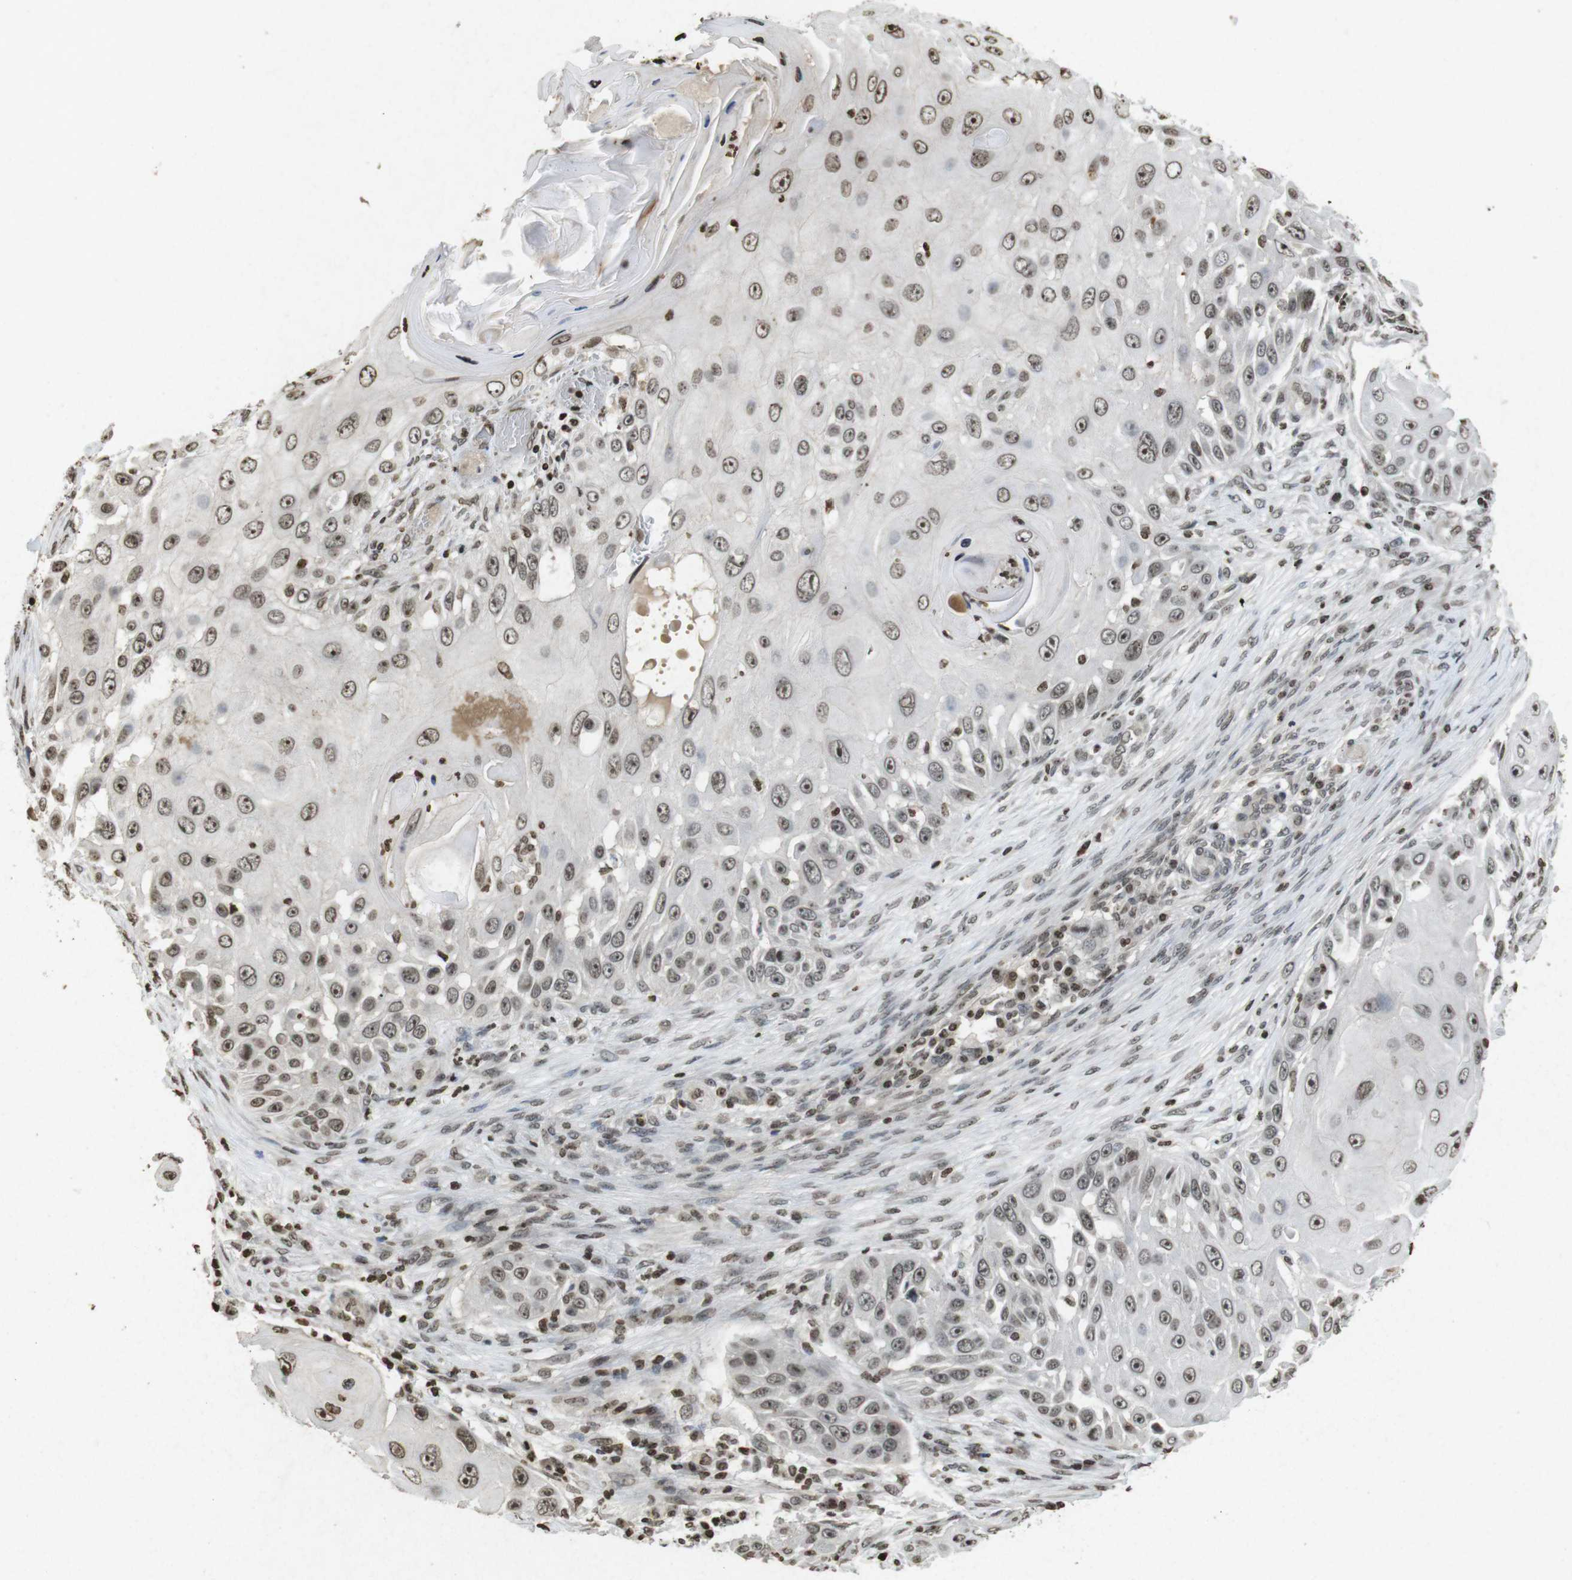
{"staining": {"intensity": "moderate", "quantity": ">75%", "location": "nuclear"}, "tissue": "skin cancer", "cell_type": "Tumor cells", "image_type": "cancer", "snomed": [{"axis": "morphology", "description": "Squamous cell carcinoma, NOS"}, {"axis": "topography", "description": "Skin"}], "caption": "The micrograph demonstrates immunohistochemical staining of skin squamous cell carcinoma. There is moderate nuclear positivity is appreciated in approximately >75% of tumor cells.", "gene": "FOXA3", "patient": {"sex": "female", "age": 44}}